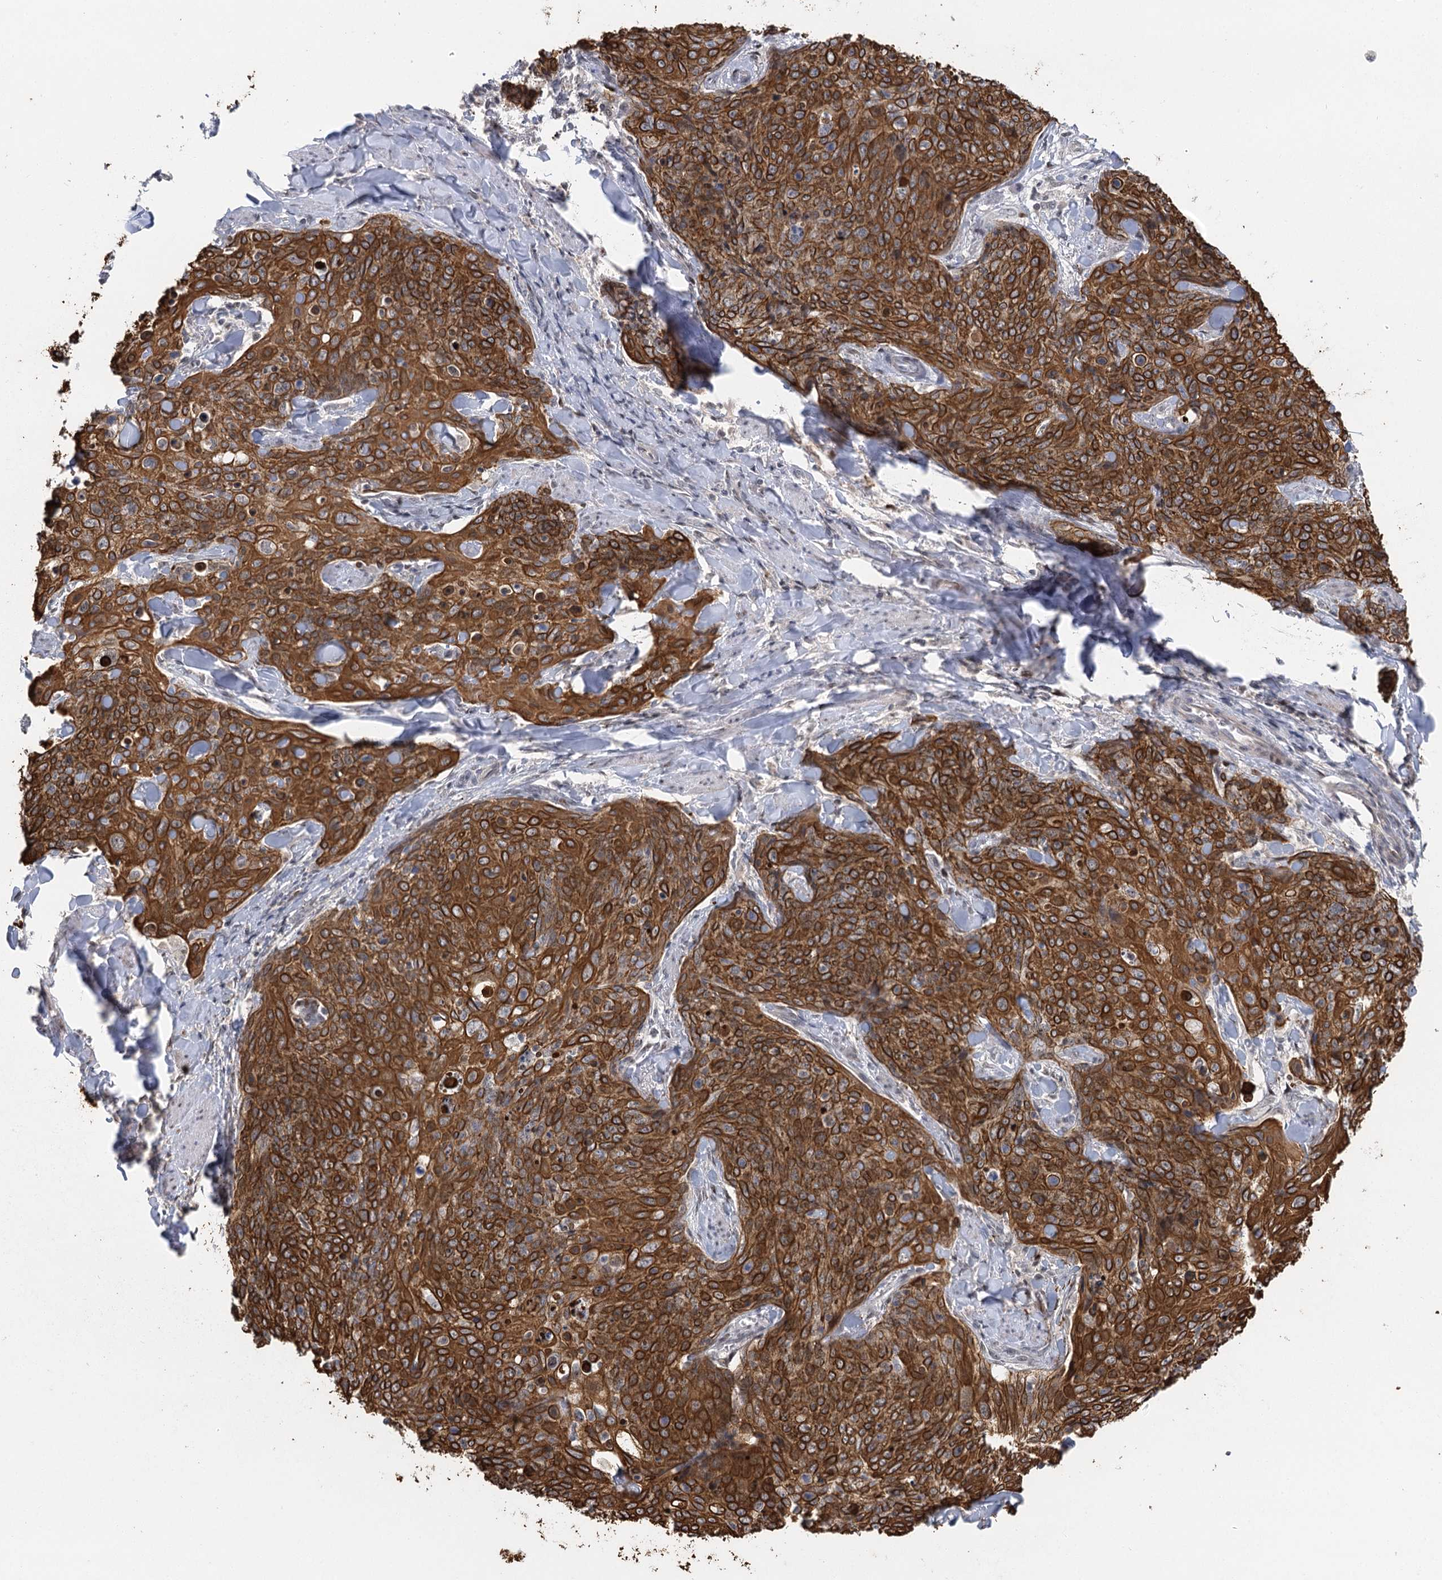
{"staining": {"intensity": "strong", "quantity": ">75%", "location": "cytoplasmic/membranous"}, "tissue": "skin cancer", "cell_type": "Tumor cells", "image_type": "cancer", "snomed": [{"axis": "morphology", "description": "Squamous cell carcinoma, NOS"}, {"axis": "topography", "description": "Skin"}, {"axis": "topography", "description": "Vulva"}], "caption": "Immunohistochemical staining of squamous cell carcinoma (skin) shows high levels of strong cytoplasmic/membranous staining in approximately >75% of tumor cells.", "gene": "IL11RA", "patient": {"sex": "female", "age": 85}}